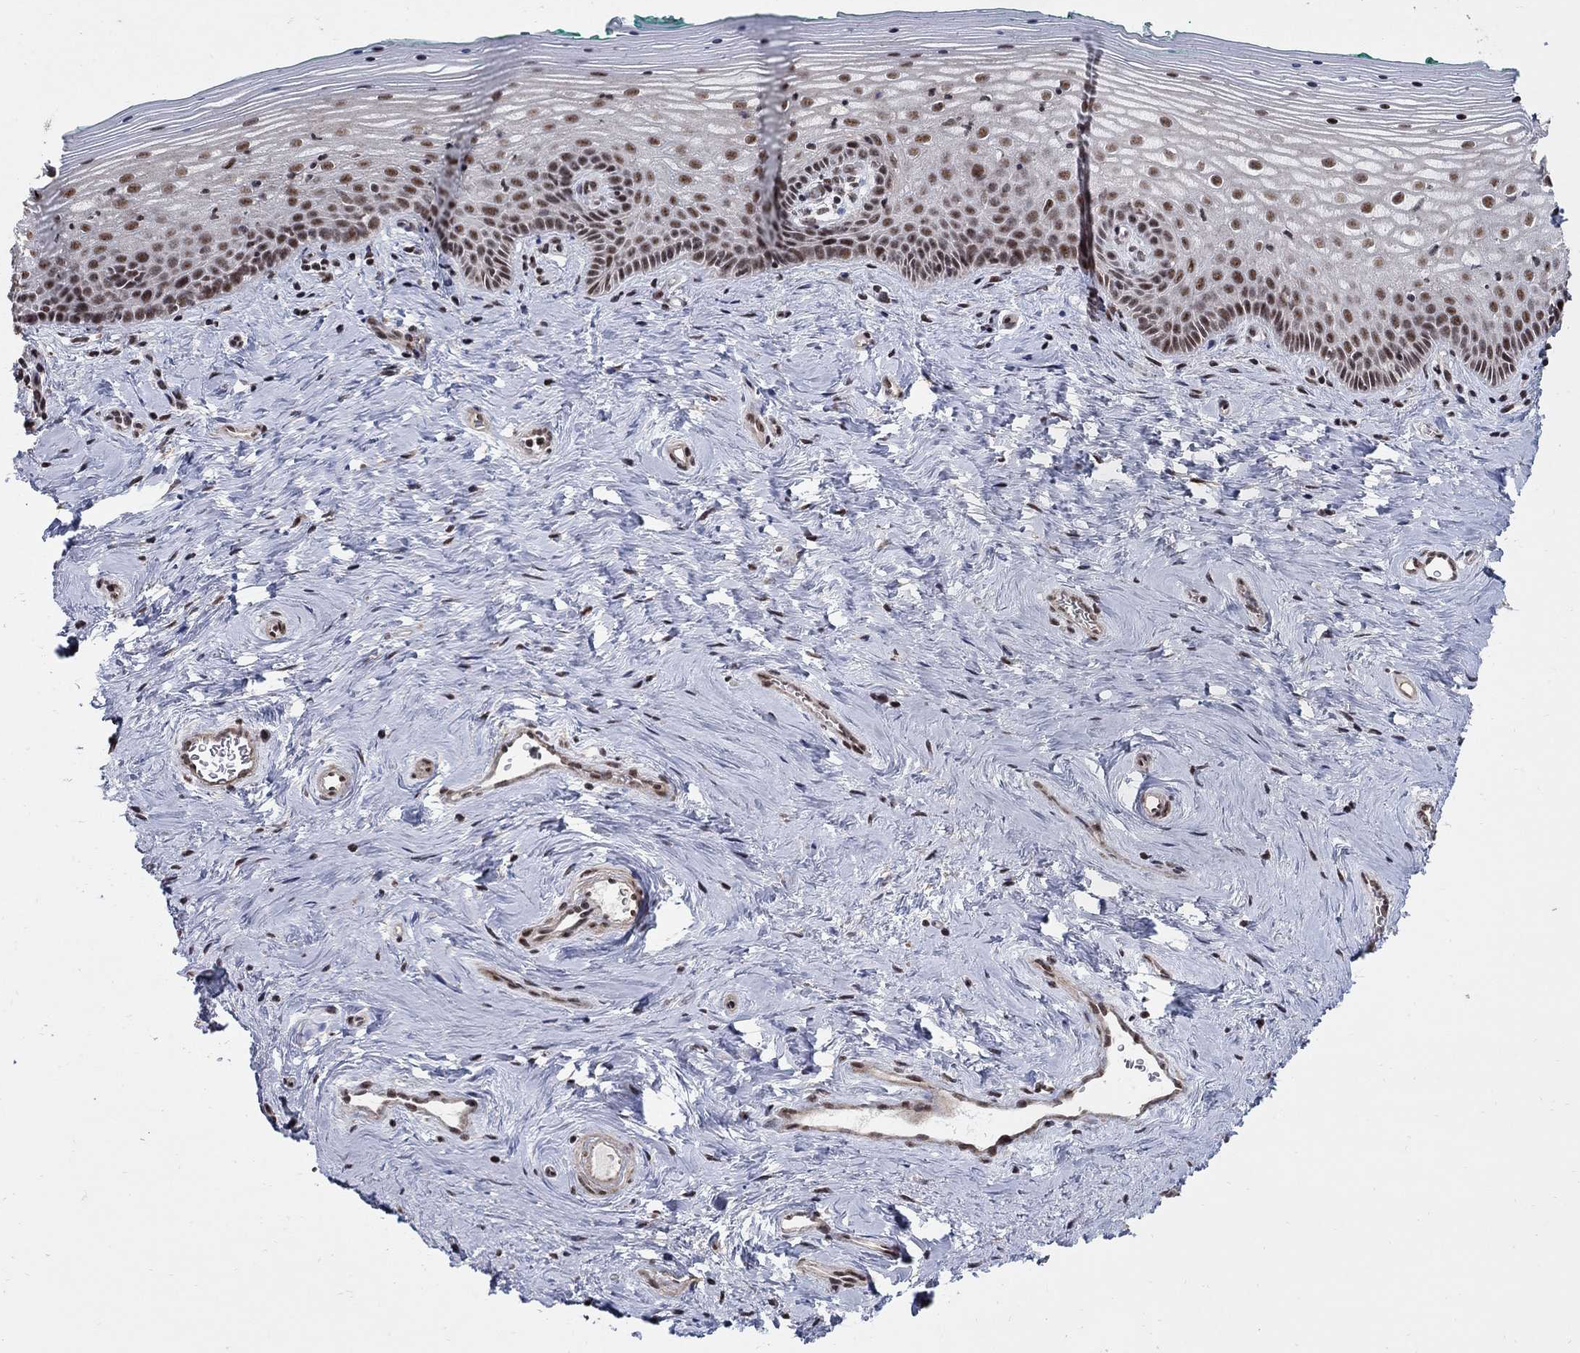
{"staining": {"intensity": "moderate", "quantity": ">75%", "location": "nuclear"}, "tissue": "vagina", "cell_type": "Squamous epithelial cells", "image_type": "normal", "snomed": [{"axis": "morphology", "description": "Normal tissue, NOS"}, {"axis": "topography", "description": "Vagina"}], "caption": "This is an image of IHC staining of normal vagina, which shows moderate expression in the nuclear of squamous epithelial cells.", "gene": "PNISR", "patient": {"sex": "female", "age": 45}}